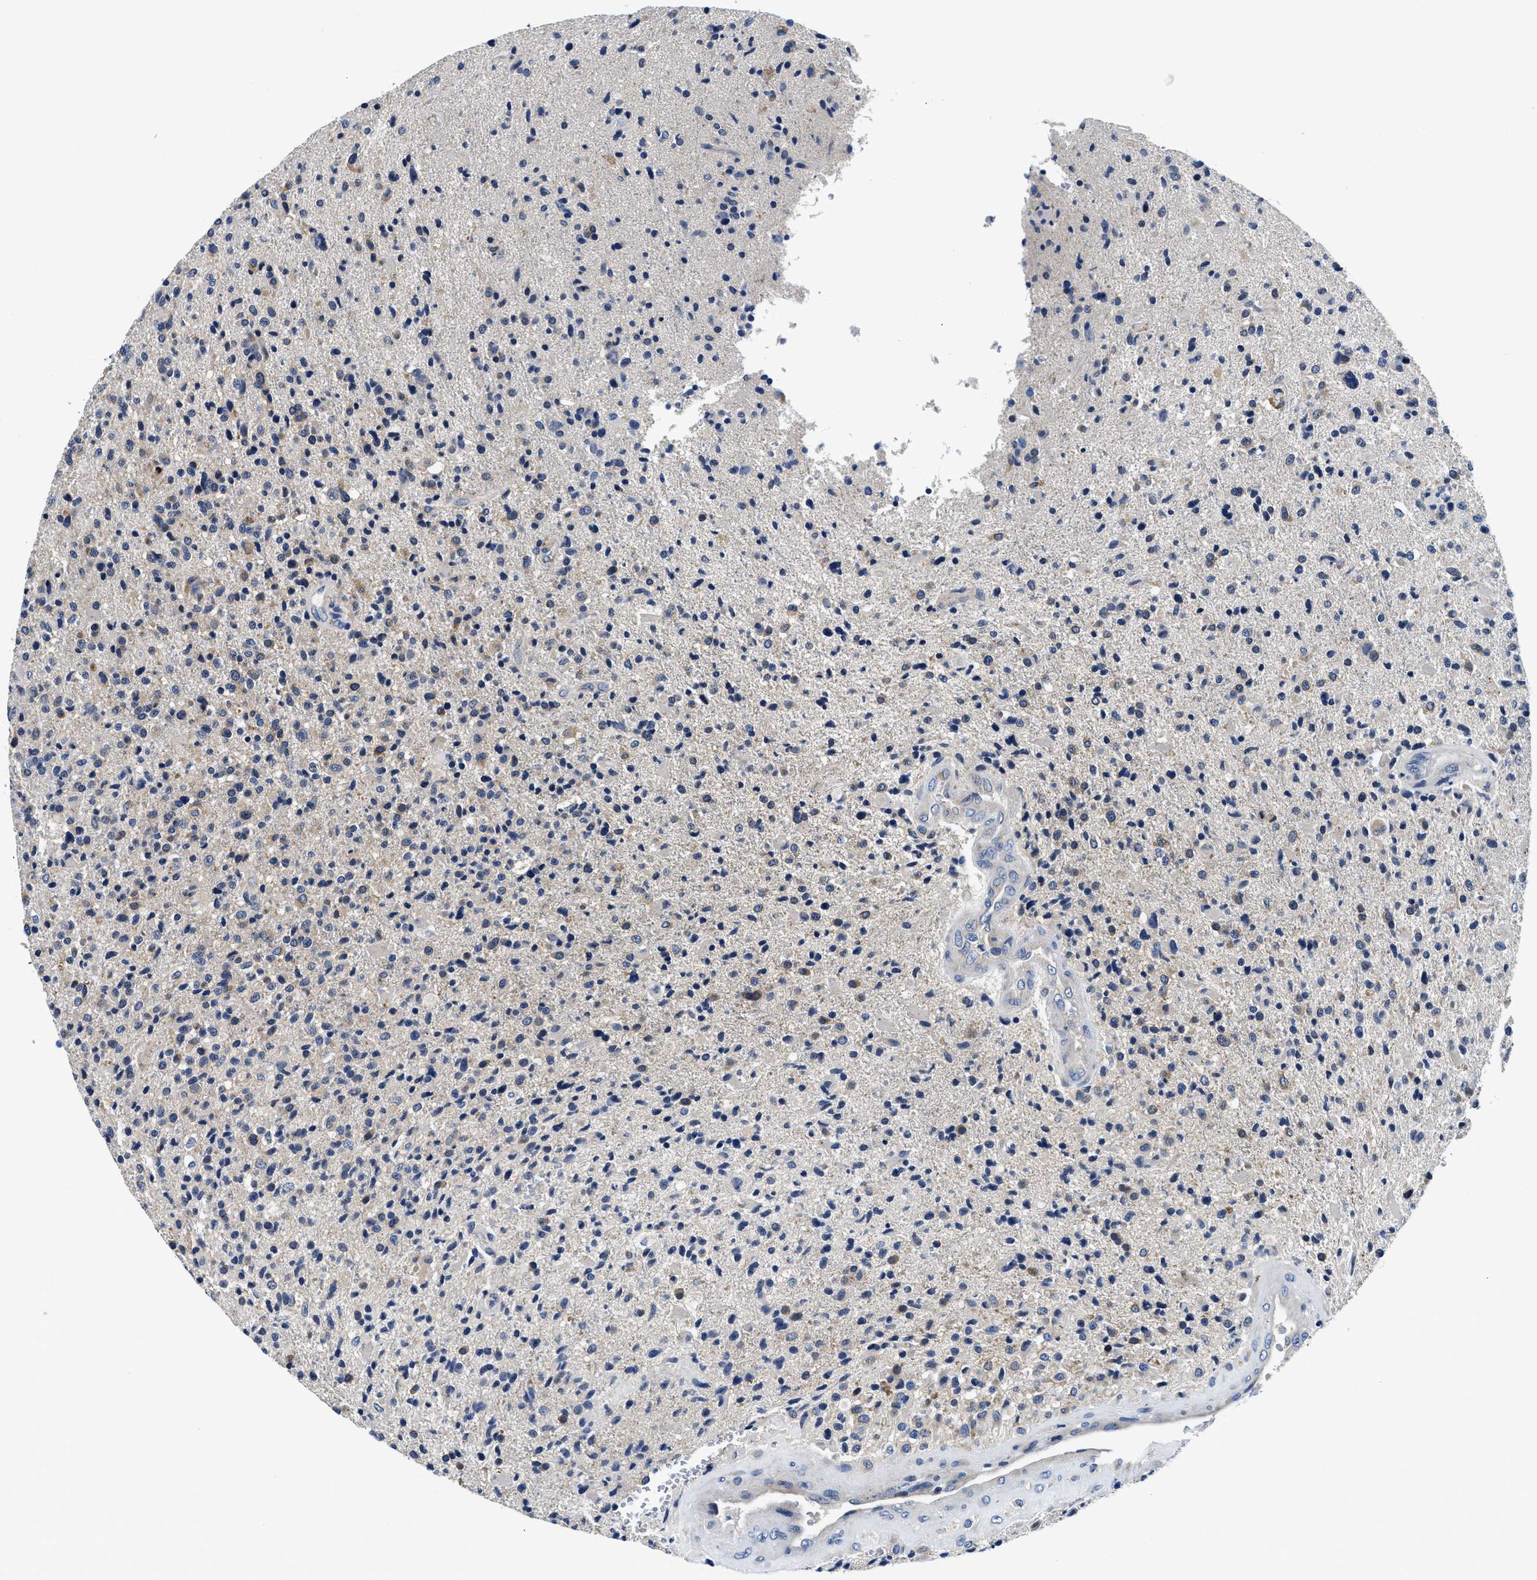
{"staining": {"intensity": "weak", "quantity": "<25%", "location": "cytoplasmic/membranous"}, "tissue": "glioma", "cell_type": "Tumor cells", "image_type": "cancer", "snomed": [{"axis": "morphology", "description": "Glioma, malignant, High grade"}, {"axis": "topography", "description": "Brain"}], "caption": "Tumor cells show no significant expression in glioma.", "gene": "MEA1", "patient": {"sex": "male", "age": 72}}